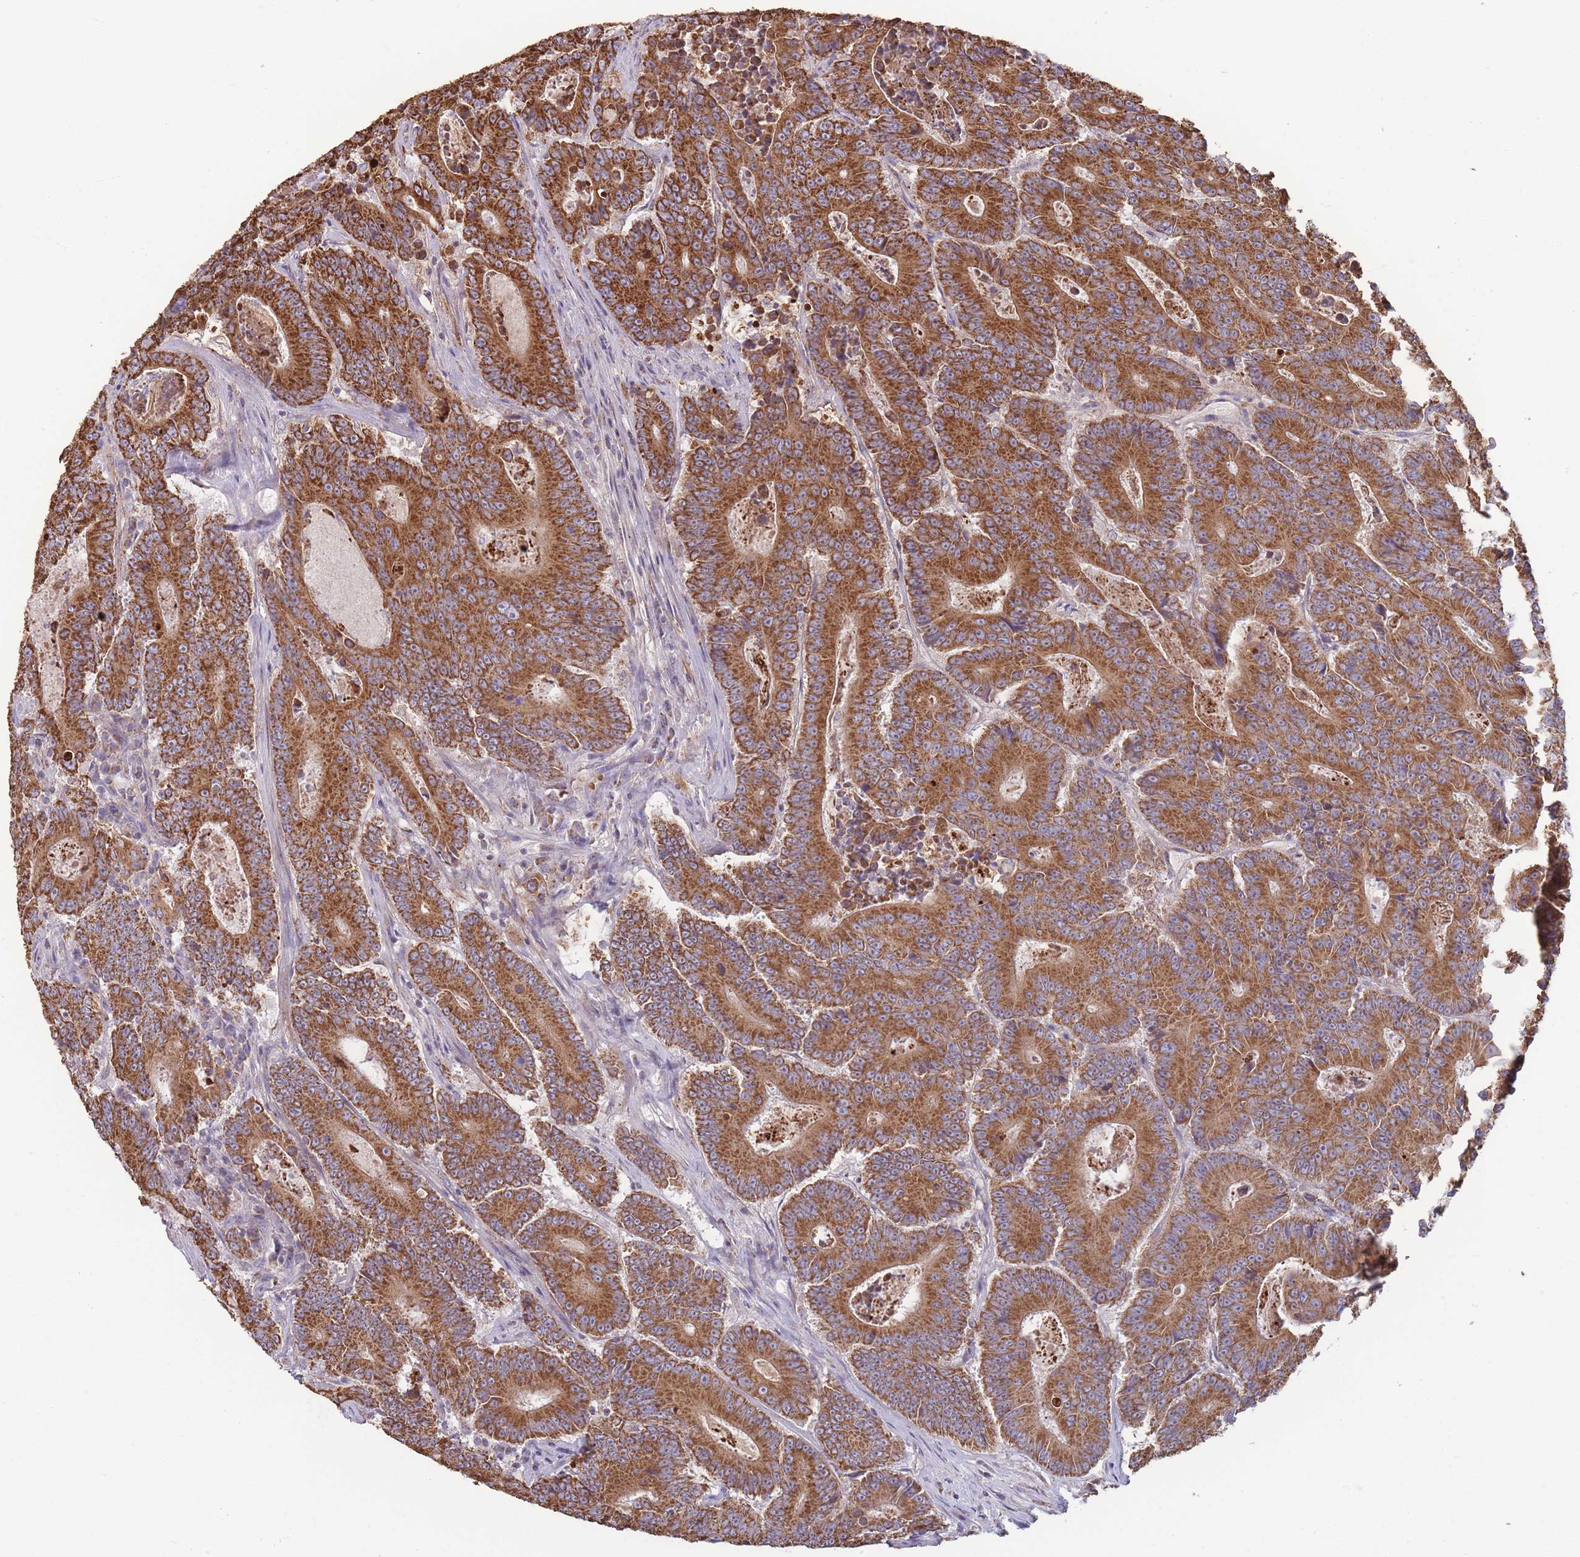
{"staining": {"intensity": "strong", "quantity": ">75%", "location": "cytoplasmic/membranous"}, "tissue": "colorectal cancer", "cell_type": "Tumor cells", "image_type": "cancer", "snomed": [{"axis": "morphology", "description": "Adenocarcinoma, NOS"}, {"axis": "topography", "description": "Colon"}], "caption": "Colorectal cancer (adenocarcinoma) stained for a protein (brown) reveals strong cytoplasmic/membranous positive staining in approximately >75% of tumor cells.", "gene": "KIF16B", "patient": {"sex": "male", "age": 83}}